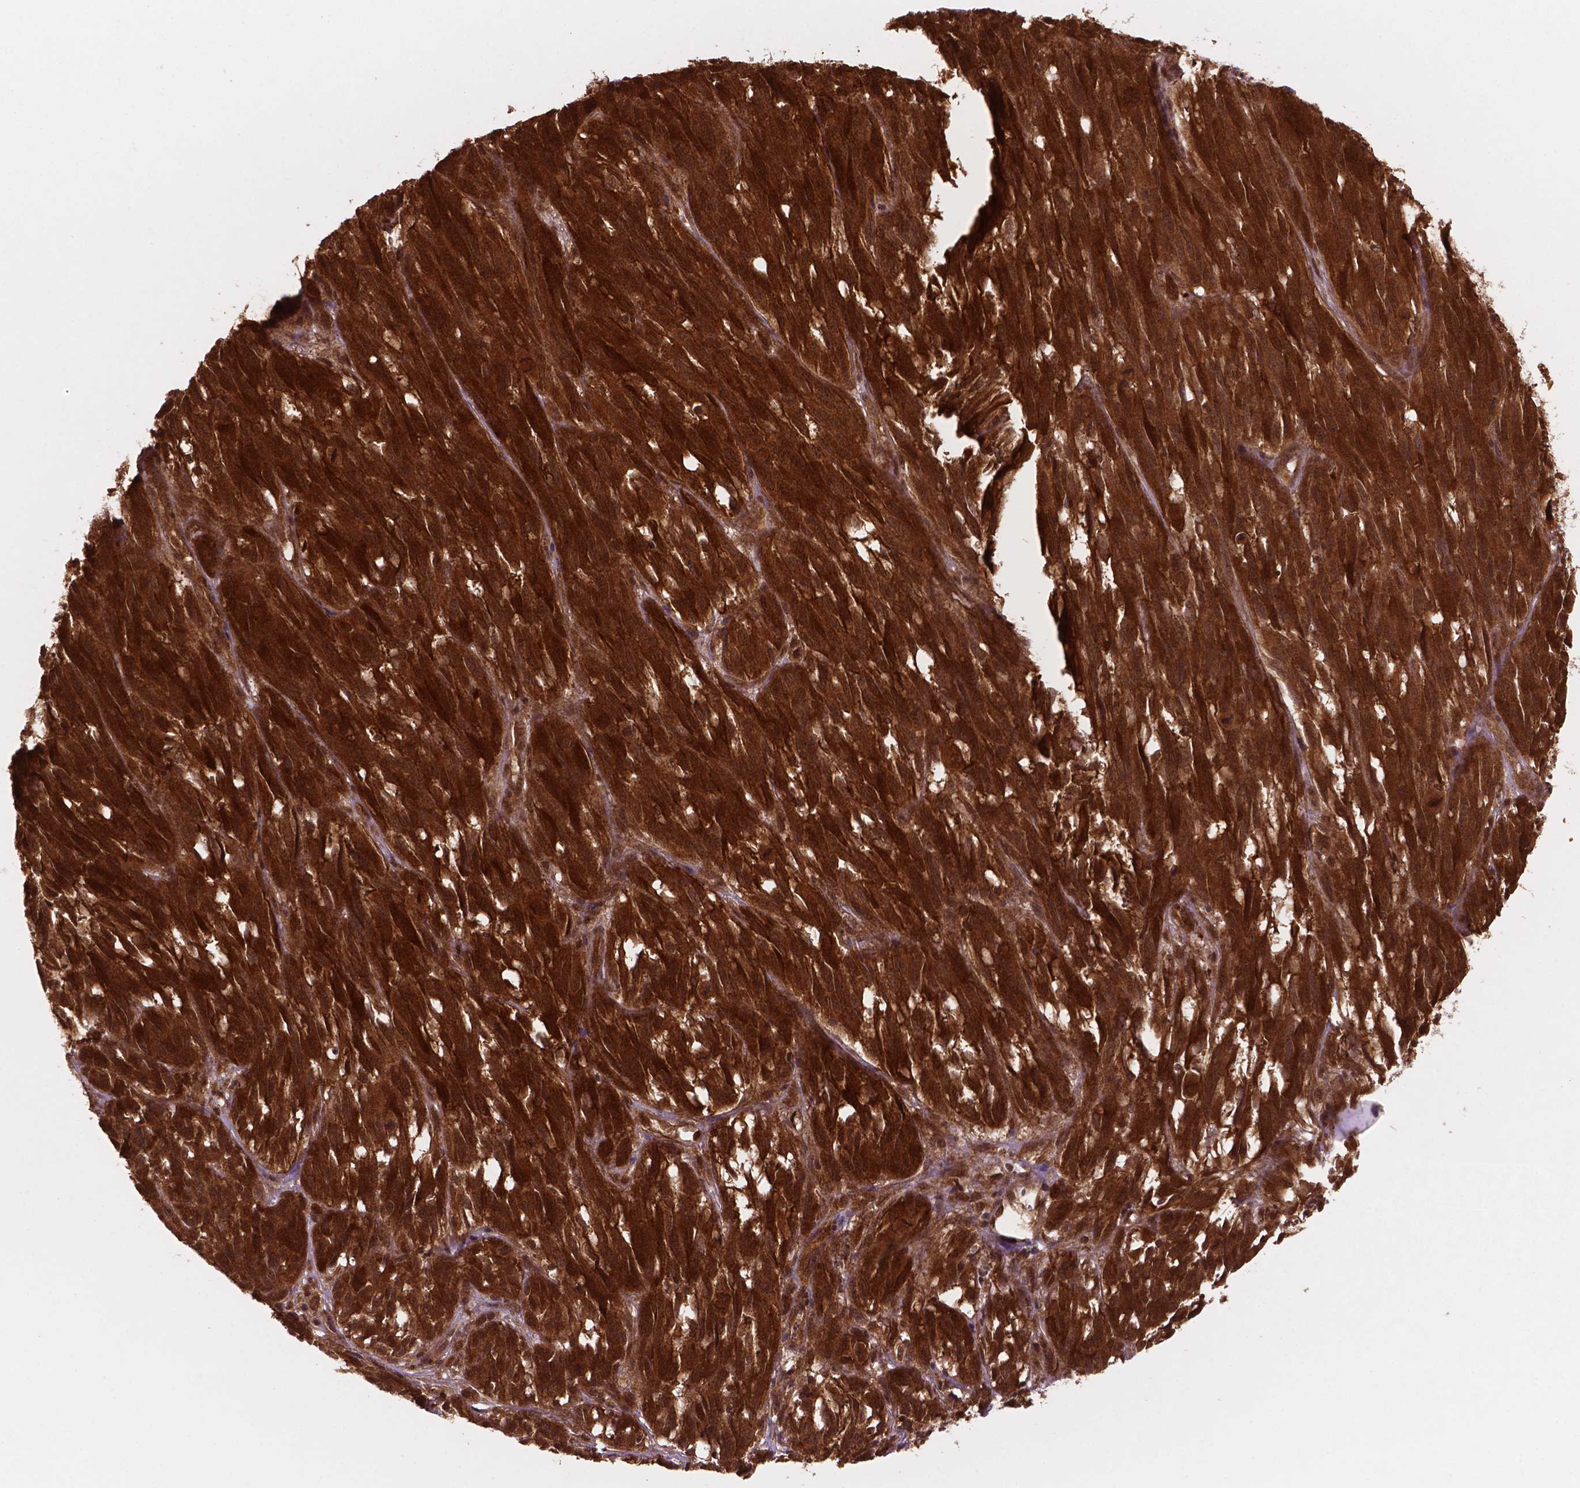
{"staining": {"intensity": "strong", "quantity": "25%-75%", "location": "cytoplasmic/membranous,nuclear"}, "tissue": "melanoma", "cell_type": "Tumor cells", "image_type": "cancer", "snomed": [{"axis": "morphology", "description": "Malignant melanoma, NOS"}, {"axis": "topography", "description": "Vulva, labia, clitoris and Bartholin´s gland, NO"}], "caption": "Malignant melanoma tissue demonstrates strong cytoplasmic/membranous and nuclear expression in about 25%-75% of tumor cells, visualized by immunohistochemistry.", "gene": "UBE2L6", "patient": {"sex": "female", "age": 75}}